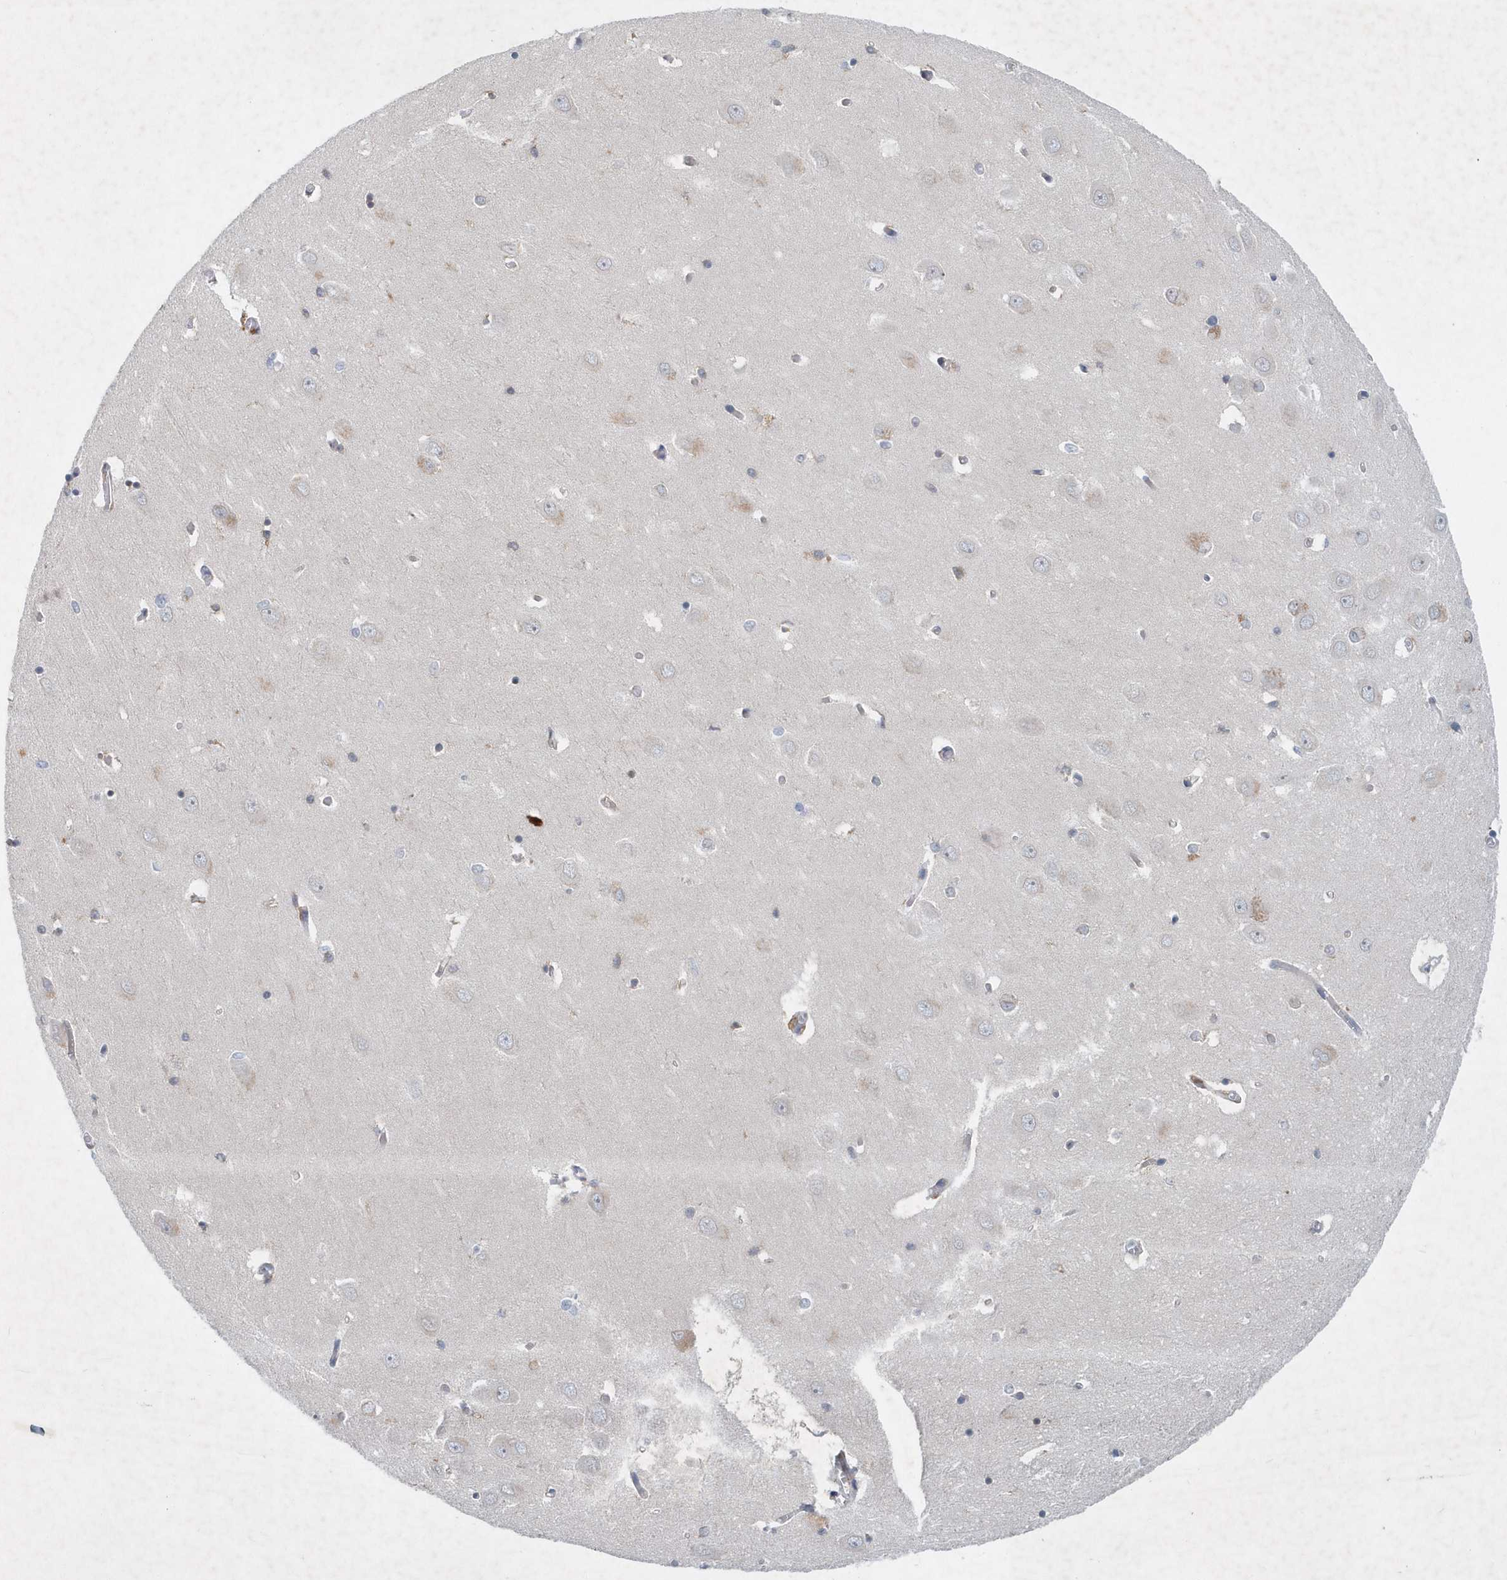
{"staining": {"intensity": "negative", "quantity": "none", "location": "none"}, "tissue": "hippocampus", "cell_type": "Glial cells", "image_type": "normal", "snomed": [{"axis": "morphology", "description": "Normal tissue, NOS"}, {"axis": "topography", "description": "Hippocampus"}], "caption": "Image shows no significant protein expression in glial cells of benign hippocampus. Brightfield microscopy of immunohistochemistry stained with DAB (3,3'-diaminobenzidine) (brown) and hematoxylin (blue), captured at high magnification.", "gene": "P2RY10", "patient": {"sex": "male", "age": 70}}